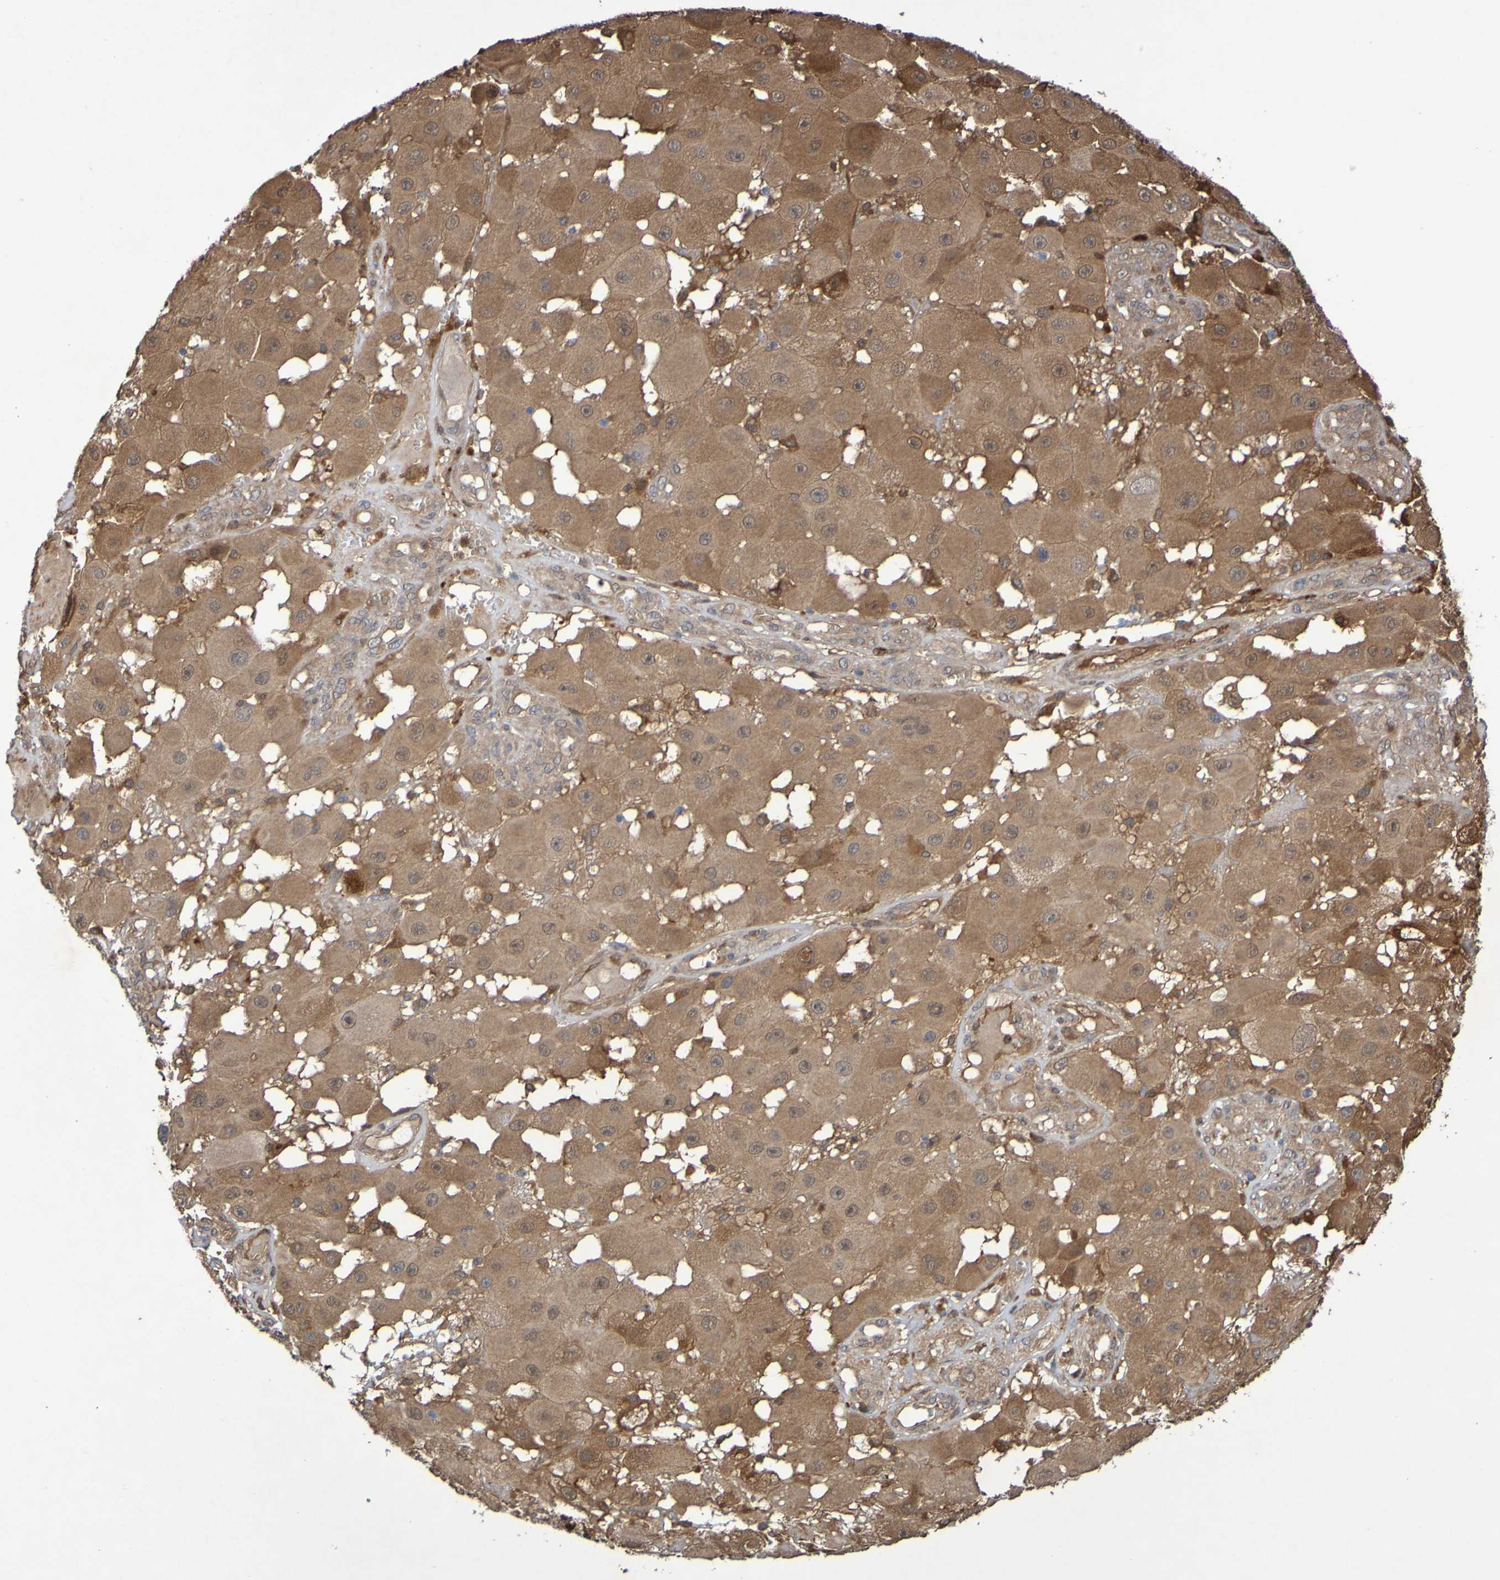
{"staining": {"intensity": "moderate", "quantity": ">75%", "location": "cytoplasmic/membranous"}, "tissue": "melanoma", "cell_type": "Tumor cells", "image_type": "cancer", "snomed": [{"axis": "morphology", "description": "Malignant melanoma, NOS"}, {"axis": "topography", "description": "Skin"}], "caption": "The photomicrograph demonstrates immunohistochemical staining of melanoma. There is moderate cytoplasmic/membranous staining is appreciated in about >75% of tumor cells.", "gene": "SERPINB6", "patient": {"sex": "female", "age": 81}}